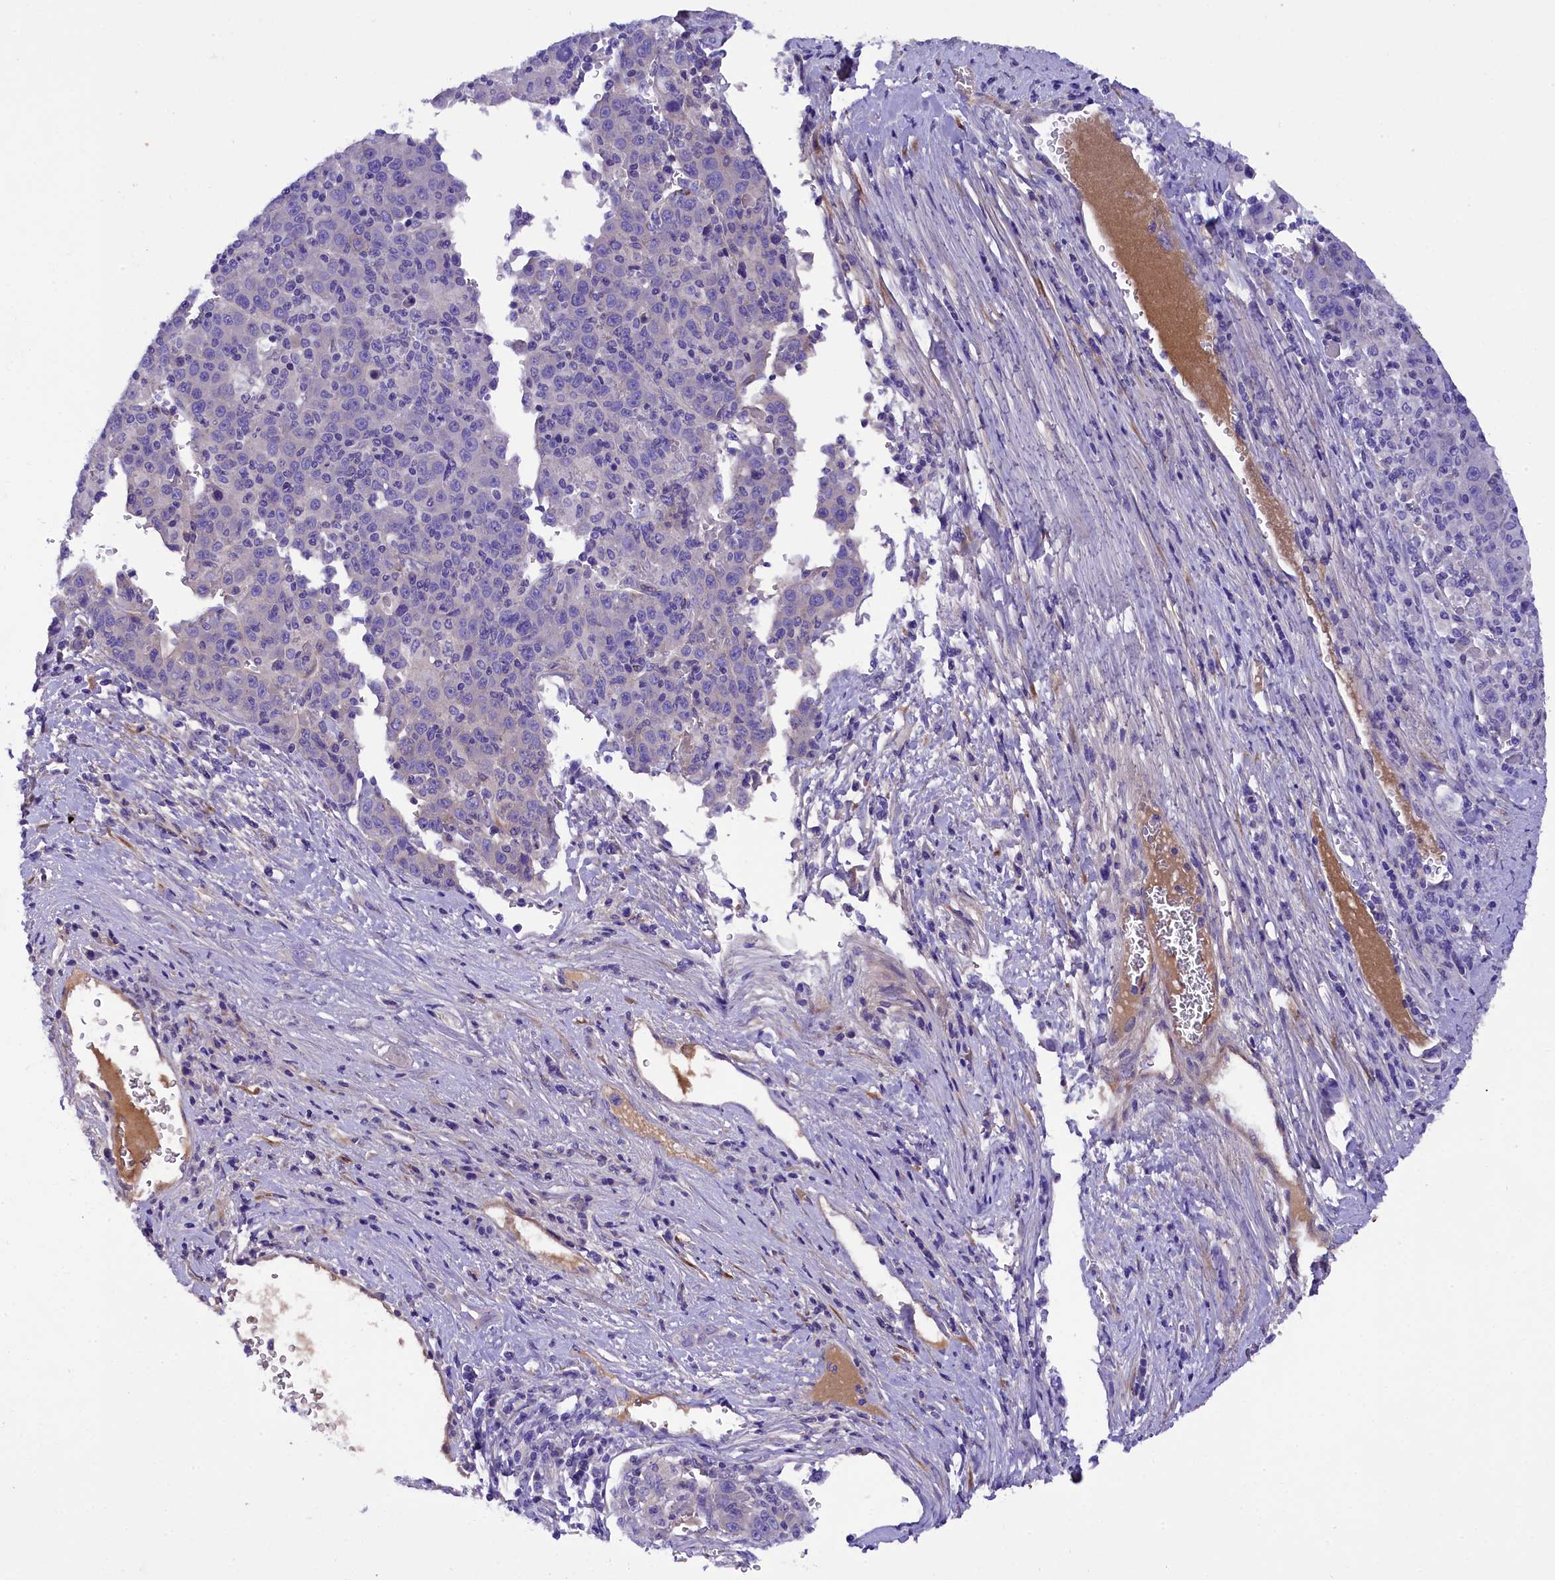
{"staining": {"intensity": "negative", "quantity": "none", "location": "none"}, "tissue": "liver cancer", "cell_type": "Tumor cells", "image_type": "cancer", "snomed": [{"axis": "morphology", "description": "Carcinoma, Hepatocellular, NOS"}, {"axis": "topography", "description": "Liver"}], "caption": "IHC of liver hepatocellular carcinoma shows no expression in tumor cells.", "gene": "SOD3", "patient": {"sex": "female", "age": 53}}